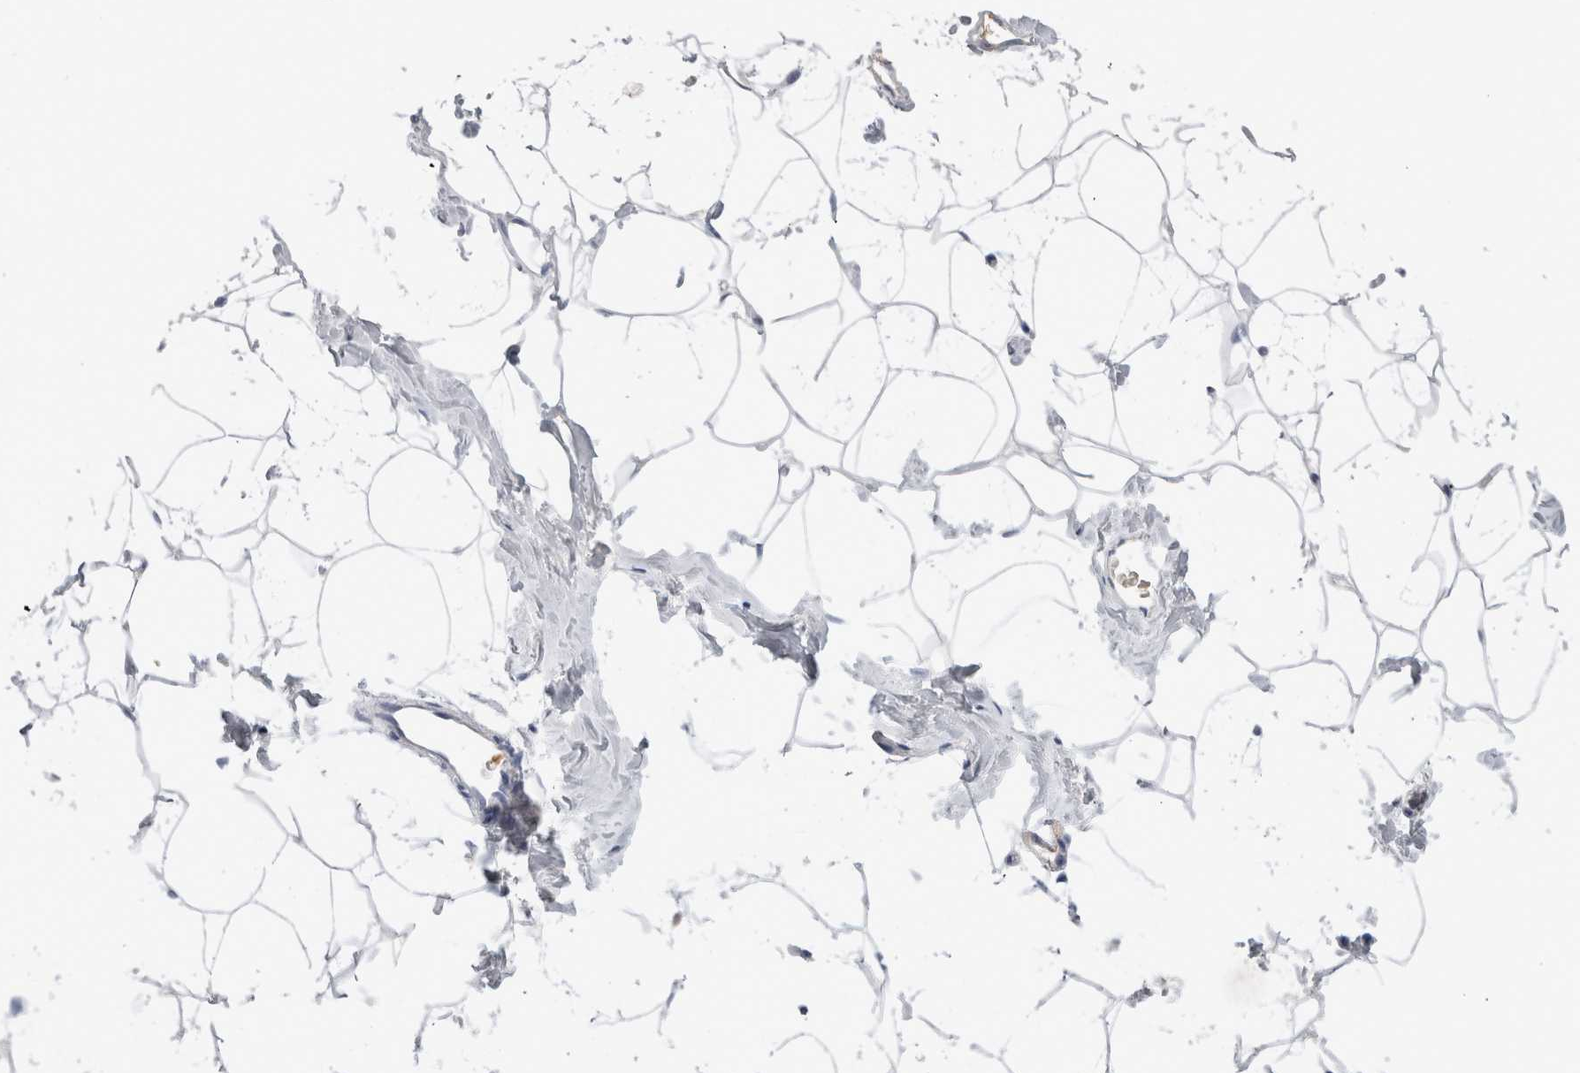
{"staining": {"intensity": "negative", "quantity": "none", "location": "none"}, "tissue": "adipose tissue", "cell_type": "Adipocytes", "image_type": "normal", "snomed": [{"axis": "morphology", "description": "Normal tissue, NOS"}, {"axis": "morphology", "description": "Fibrosis, NOS"}, {"axis": "topography", "description": "Breast"}, {"axis": "topography", "description": "Adipose tissue"}], "caption": "High power microscopy image of an IHC image of unremarkable adipose tissue, revealing no significant expression in adipocytes.", "gene": "S100A12", "patient": {"sex": "female", "age": 39}}